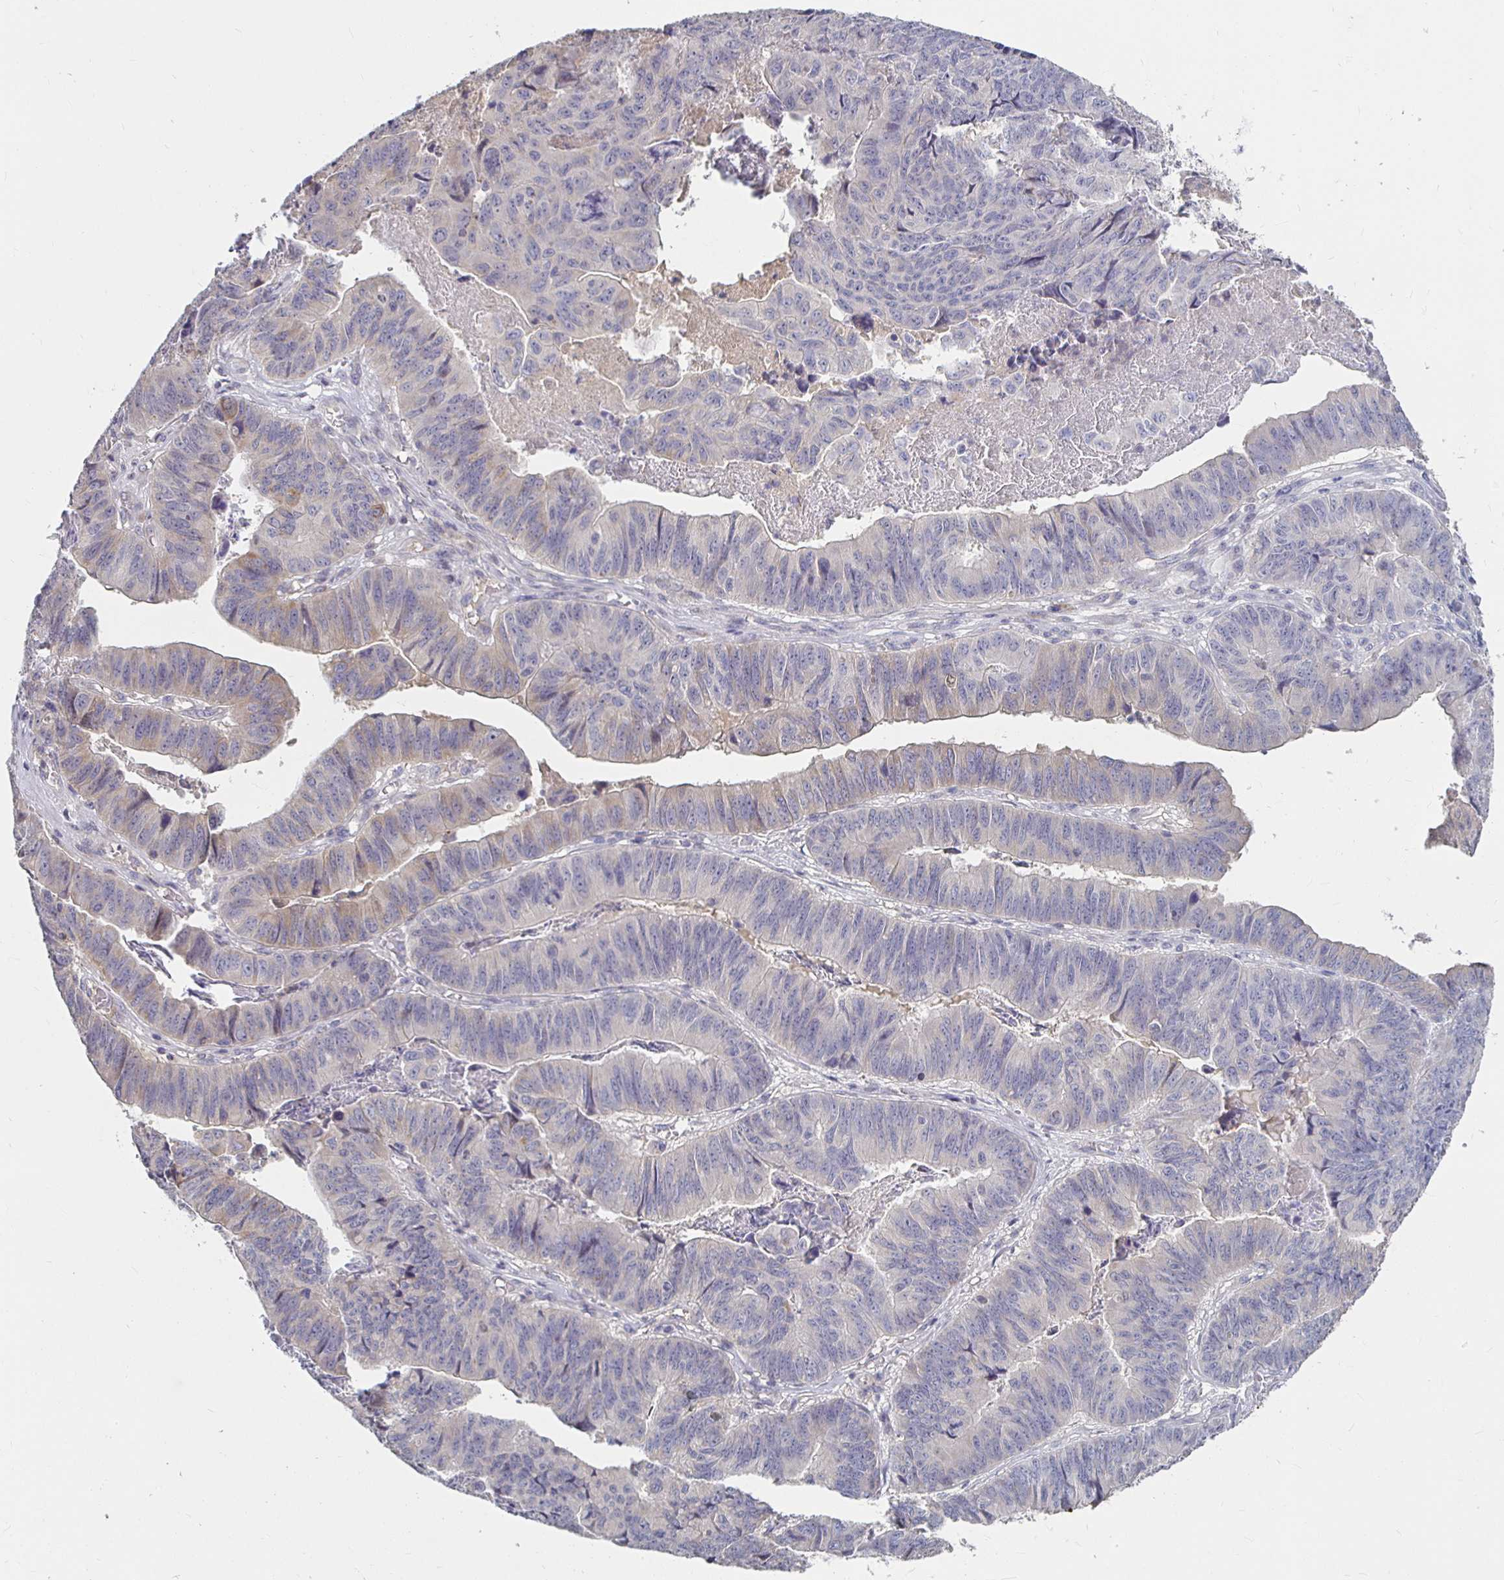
{"staining": {"intensity": "weak", "quantity": "<25%", "location": "cytoplasmic/membranous"}, "tissue": "stomach cancer", "cell_type": "Tumor cells", "image_type": "cancer", "snomed": [{"axis": "morphology", "description": "Adenocarcinoma, NOS"}, {"axis": "topography", "description": "Stomach, lower"}], "caption": "Tumor cells are negative for brown protein staining in stomach cancer.", "gene": "RNF144B", "patient": {"sex": "male", "age": 77}}